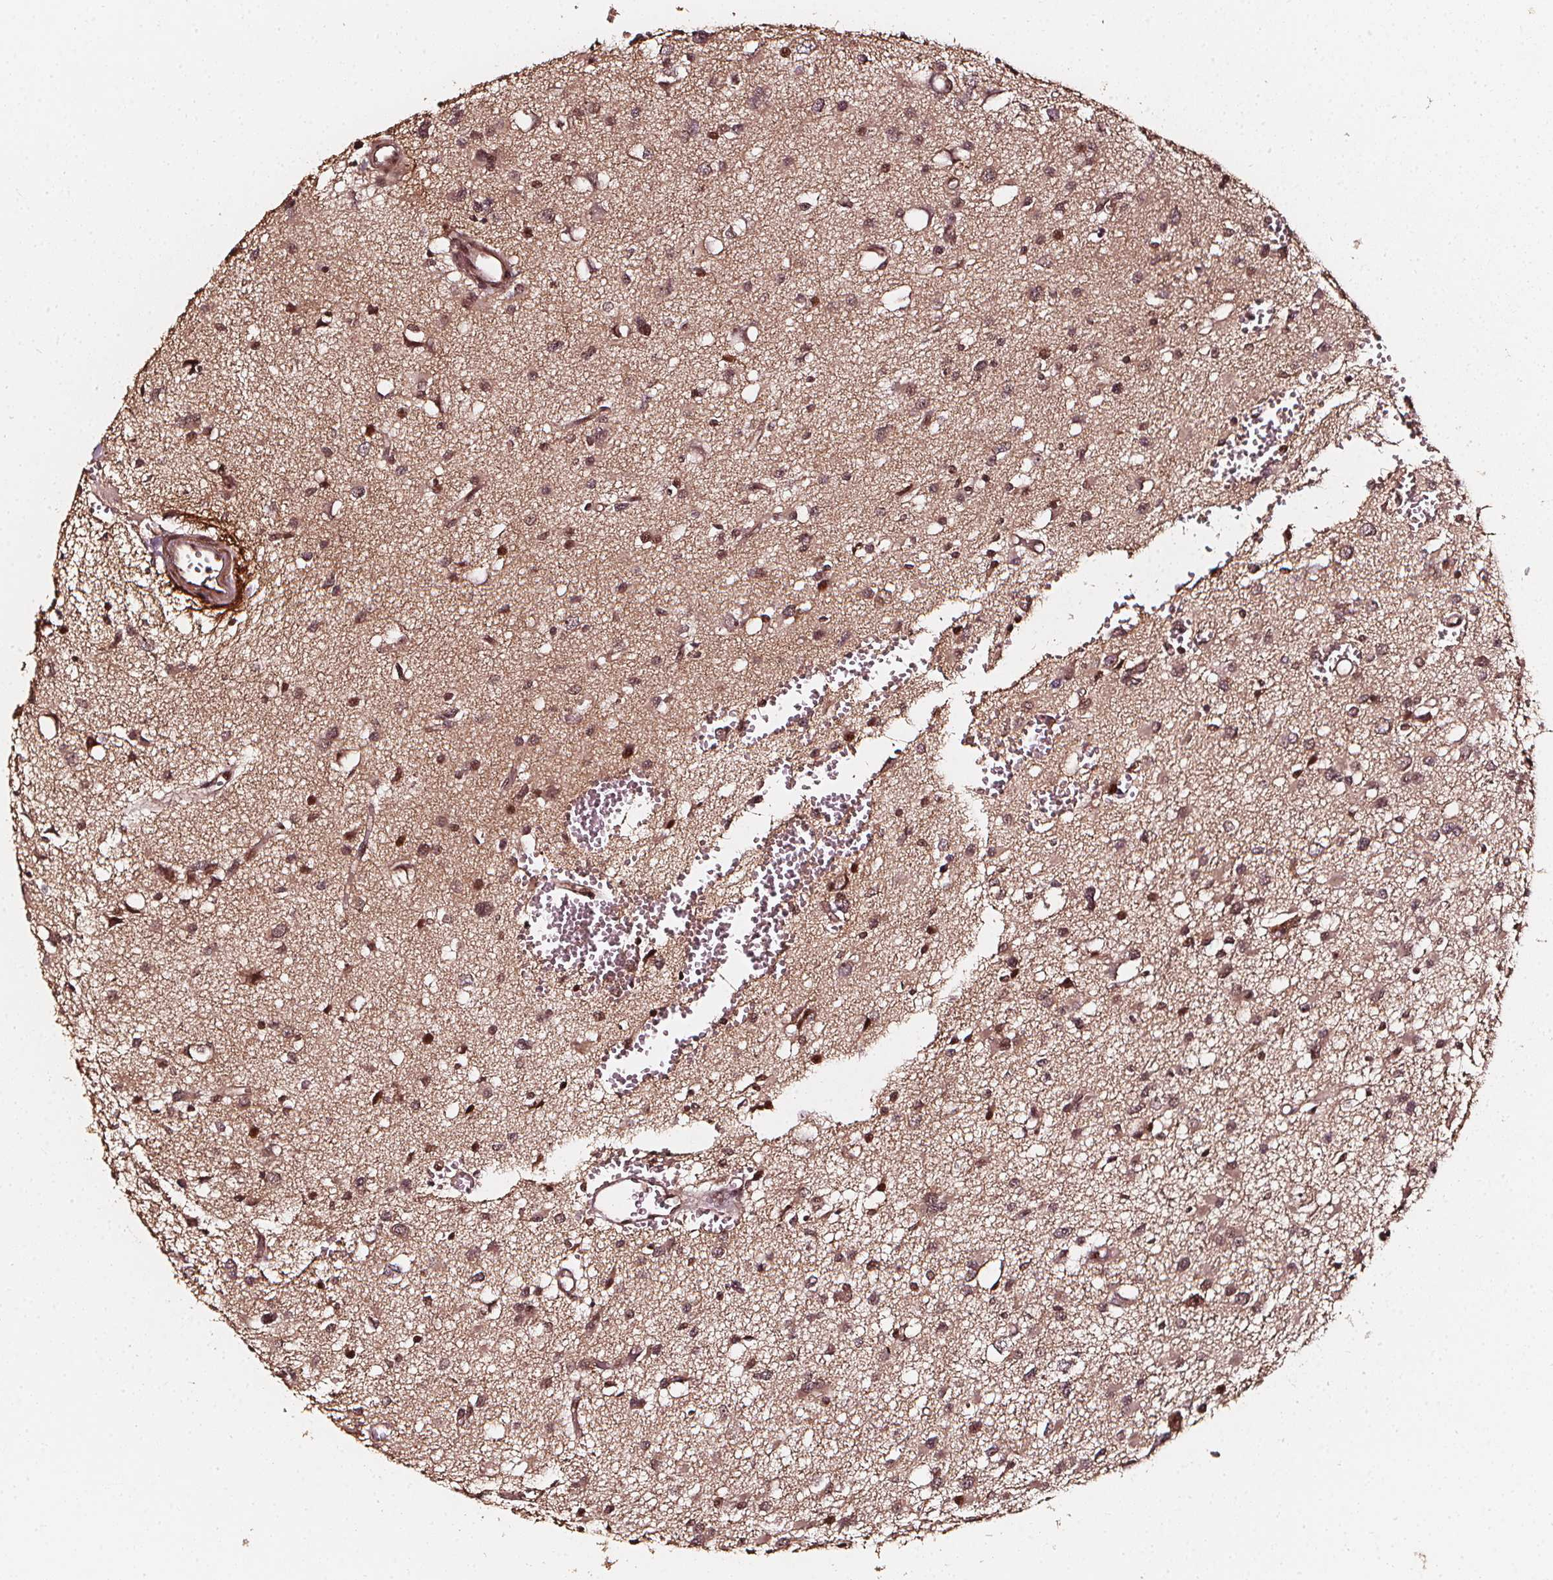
{"staining": {"intensity": "weak", "quantity": ">75%", "location": "nuclear"}, "tissue": "glioma", "cell_type": "Tumor cells", "image_type": "cancer", "snomed": [{"axis": "morphology", "description": "Glioma, malignant, High grade"}, {"axis": "topography", "description": "Brain"}], "caption": "Malignant glioma (high-grade) tissue reveals weak nuclear staining in about >75% of tumor cells (Brightfield microscopy of DAB IHC at high magnification).", "gene": "EXOSC9", "patient": {"sex": "male", "age": 54}}